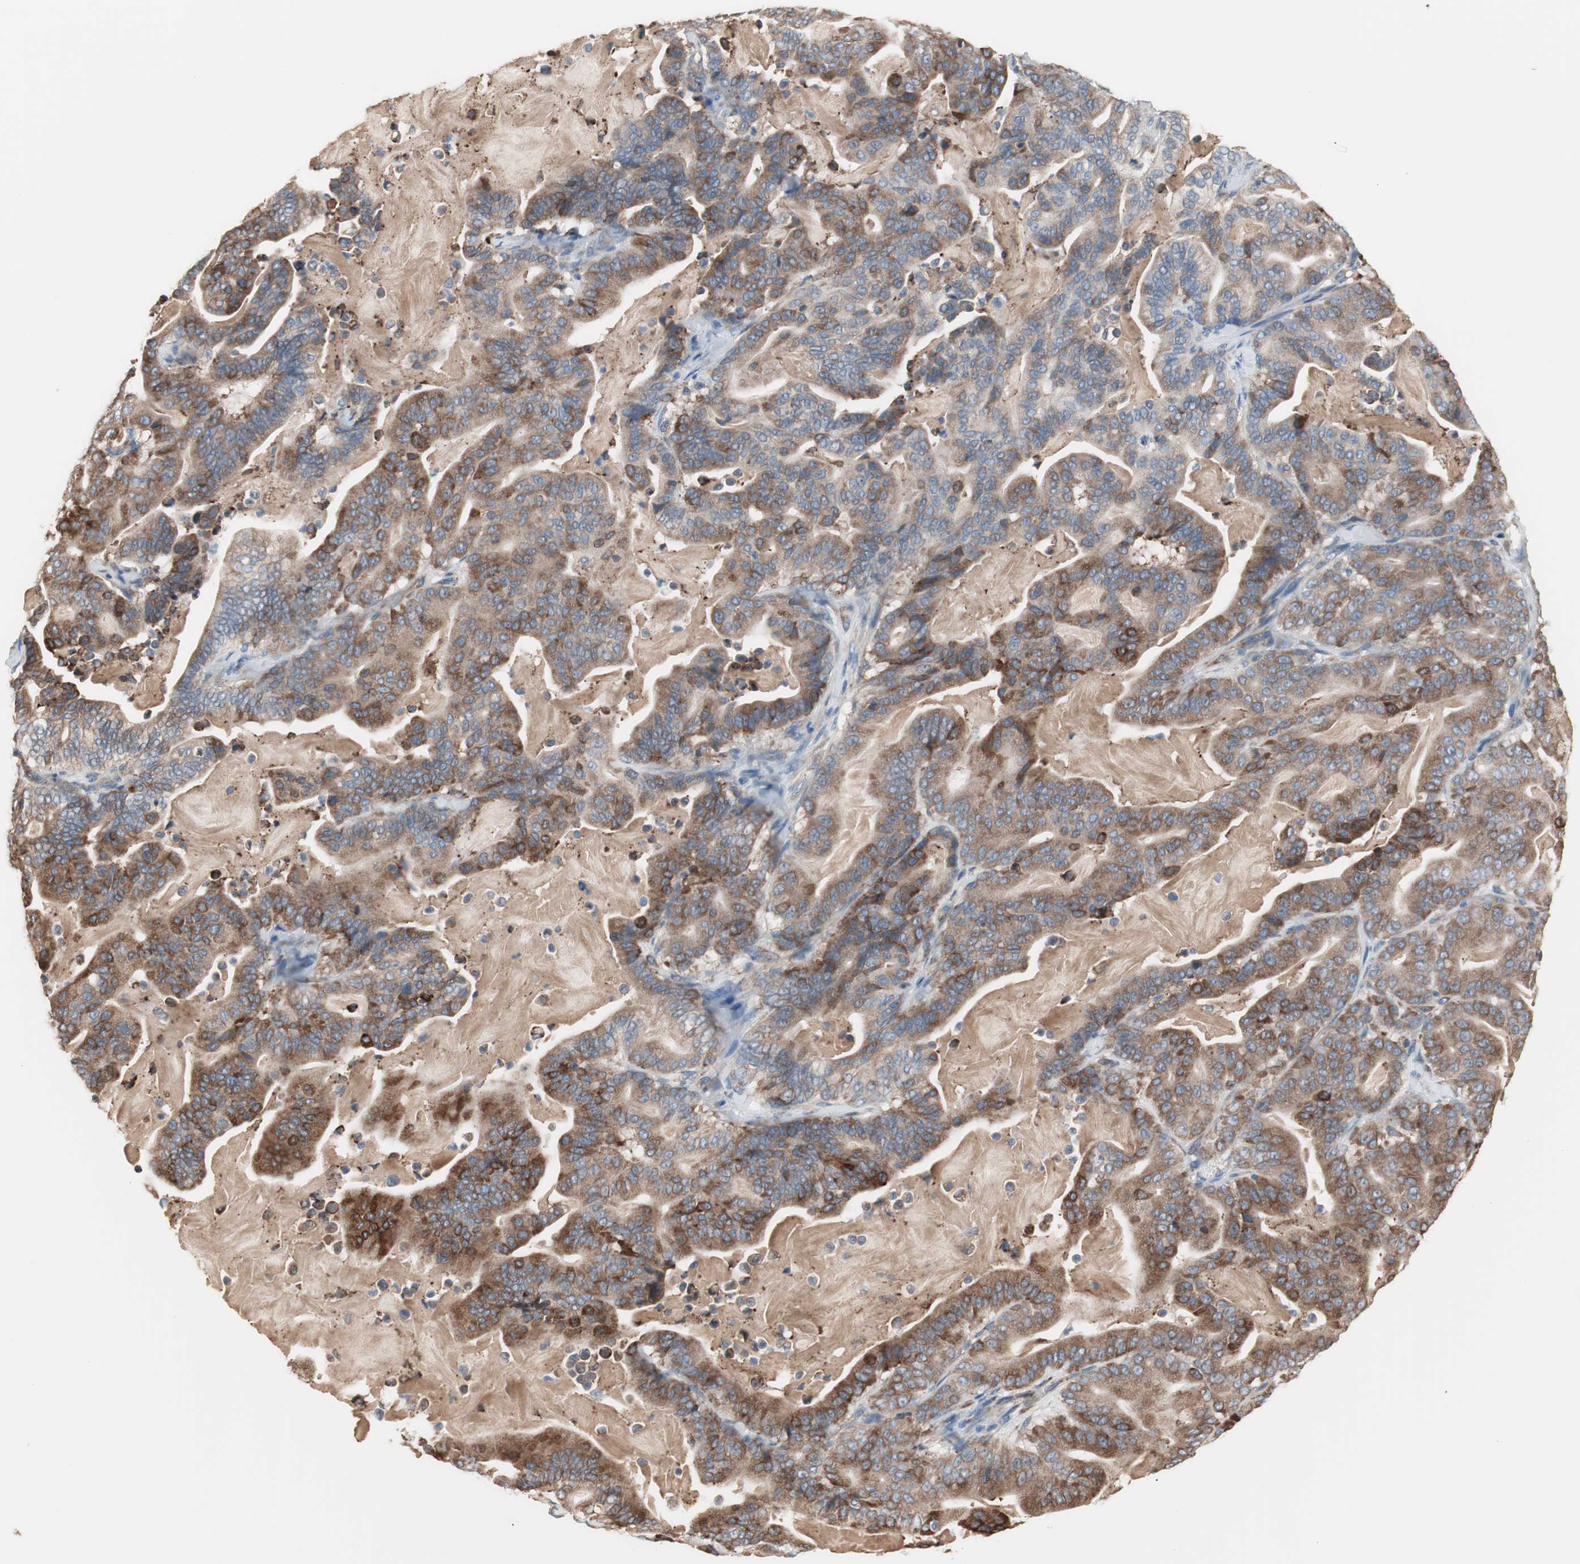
{"staining": {"intensity": "moderate", "quantity": ">75%", "location": "cytoplasmic/membranous"}, "tissue": "pancreatic cancer", "cell_type": "Tumor cells", "image_type": "cancer", "snomed": [{"axis": "morphology", "description": "Adenocarcinoma, NOS"}, {"axis": "topography", "description": "Pancreas"}], "caption": "Tumor cells demonstrate medium levels of moderate cytoplasmic/membranous positivity in approximately >75% of cells in human pancreatic cancer.", "gene": "SLC27A4", "patient": {"sex": "male", "age": 63}}